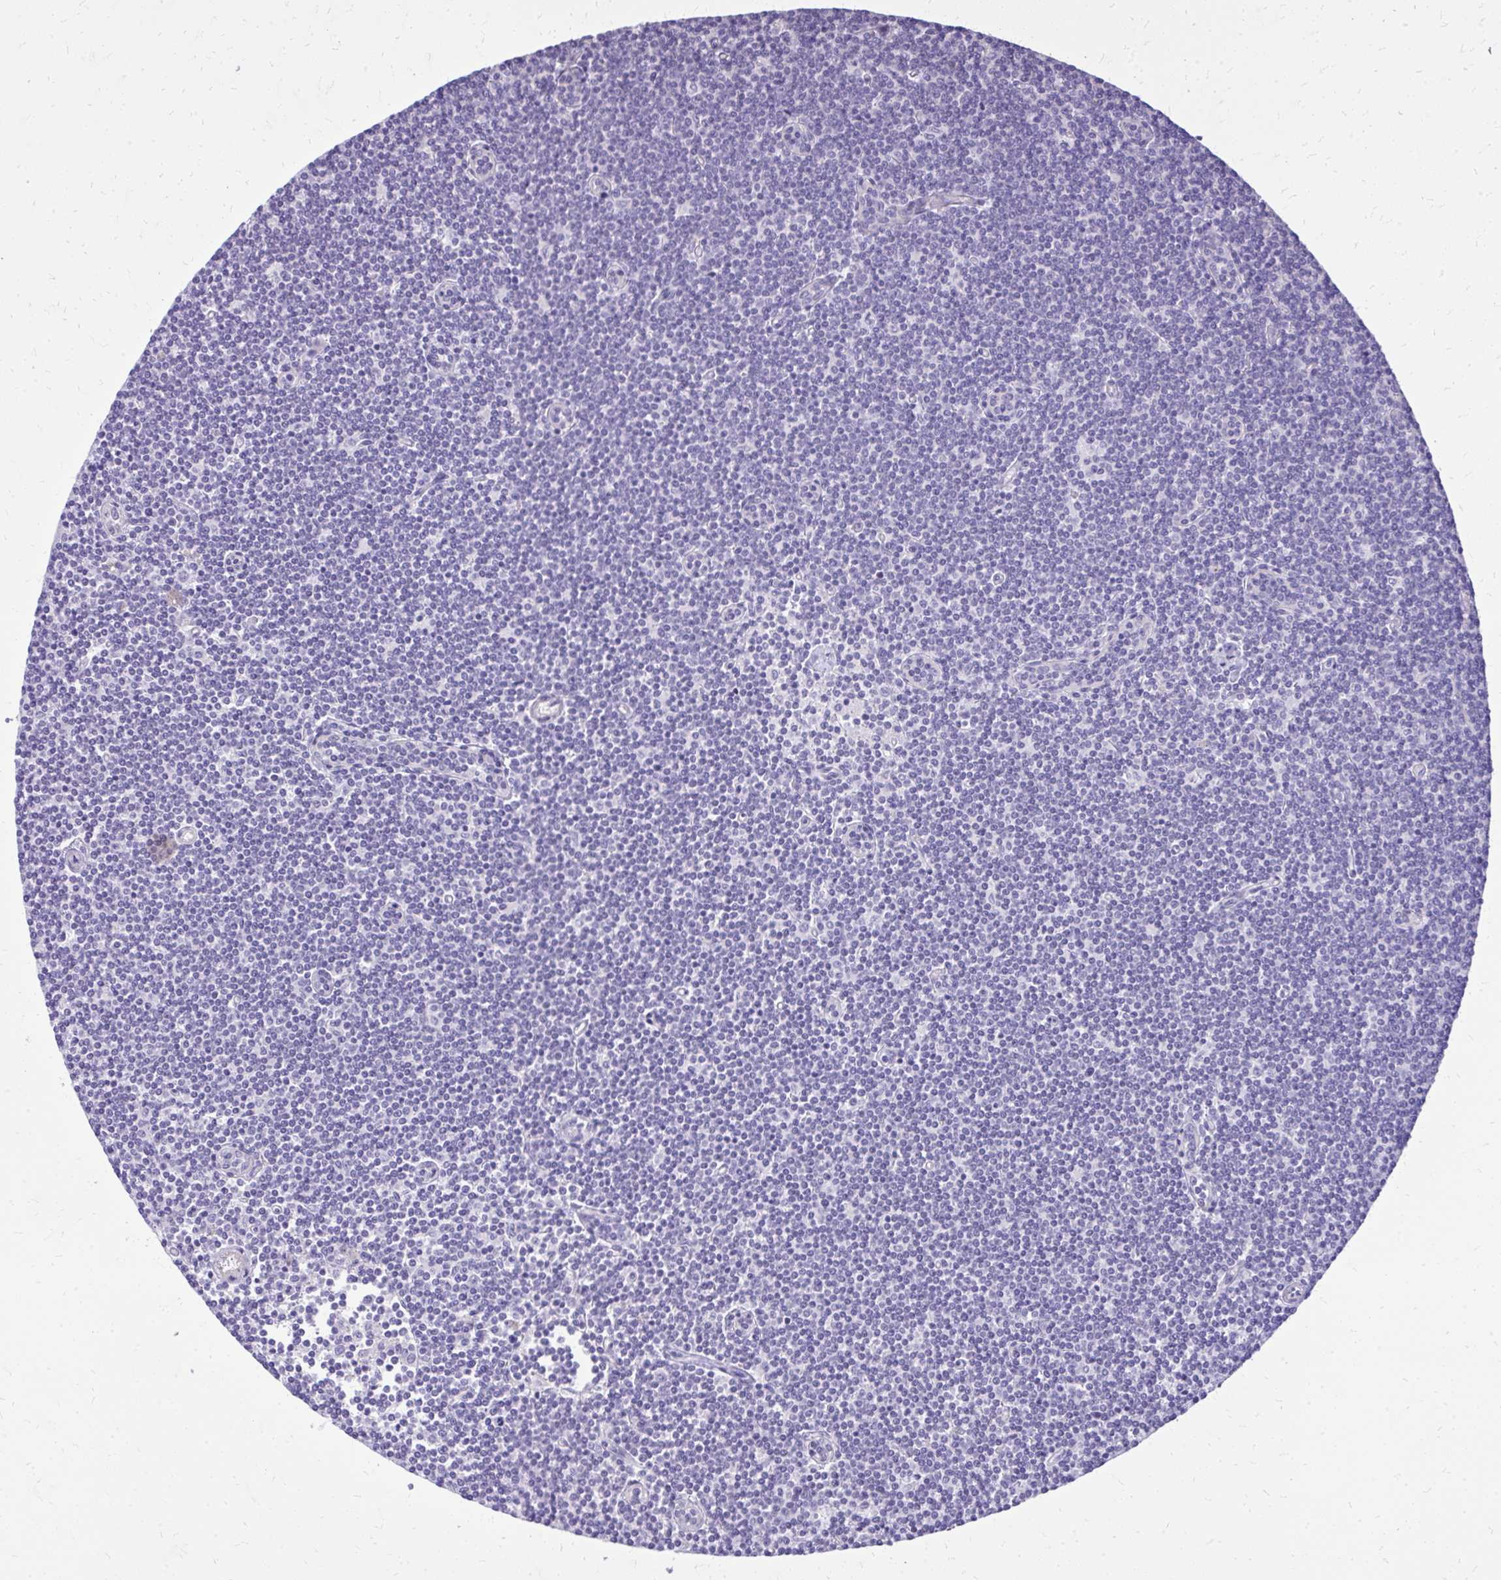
{"staining": {"intensity": "negative", "quantity": "none", "location": "none"}, "tissue": "lymphoma", "cell_type": "Tumor cells", "image_type": "cancer", "snomed": [{"axis": "morphology", "description": "Malignant lymphoma, non-Hodgkin's type, Low grade"}, {"axis": "topography", "description": "Lymph node"}], "caption": "Immunohistochemistry micrograph of neoplastic tissue: human malignant lymphoma, non-Hodgkin's type (low-grade) stained with DAB exhibits no significant protein expression in tumor cells.", "gene": "RUNDC3B", "patient": {"sex": "female", "age": 73}}